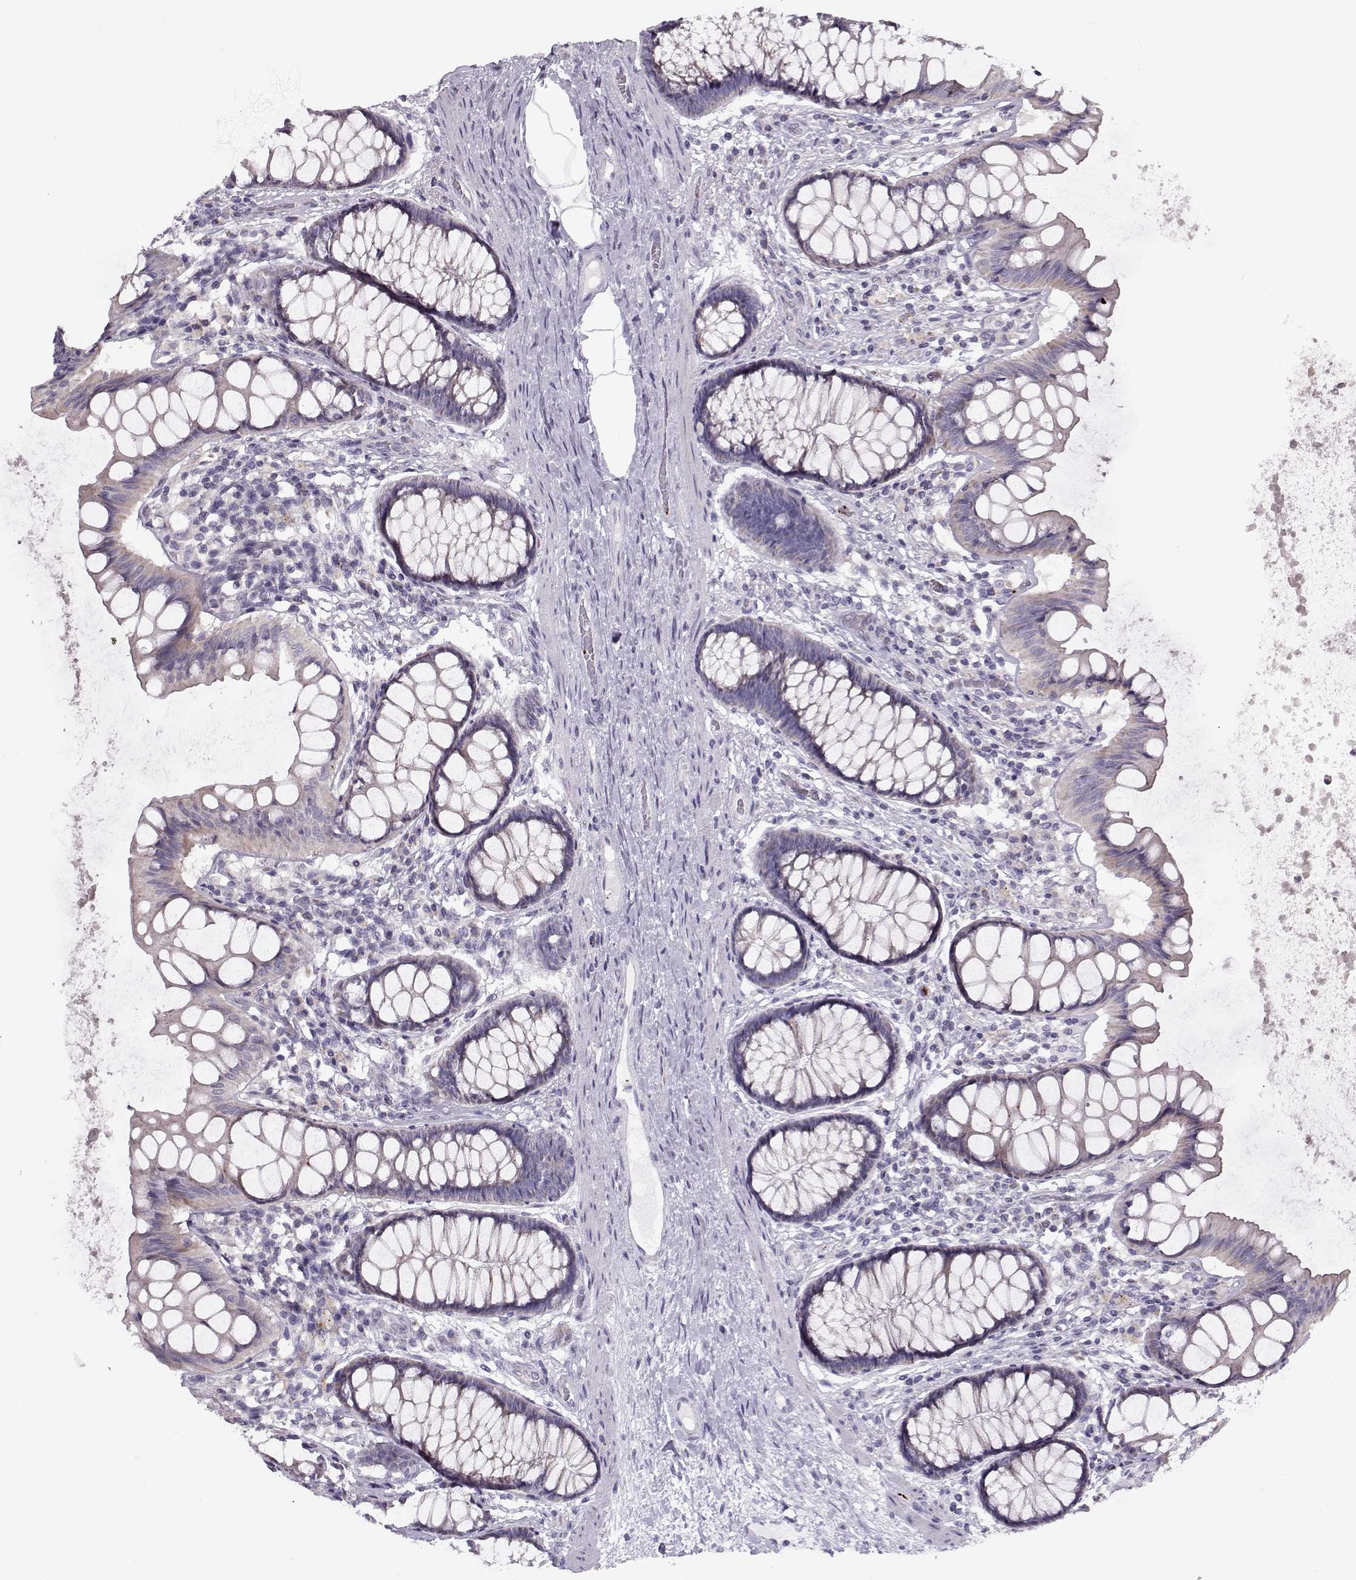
{"staining": {"intensity": "negative", "quantity": "none", "location": "none"}, "tissue": "colon", "cell_type": "Endothelial cells", "image_type": "normal", "snomed": [{"axis": "morphology", "description": "Normal tissue, NOS"}, {"axis": "topography", "description": "Colon"}], "caption": "Immunohistochemistry (IHC) image of benign colon: colon stained with DAB shows no significant protein expression in endothelial cells. The staining was performed using DAB (3,3'-diaminobenzidine) to visualize the protein expression in brown, while the nuclei were stained in blue with hematoxylin (Magnification: 20x).", "gene": "KLF17", "patient": {"sex": "female", "age": 65}}